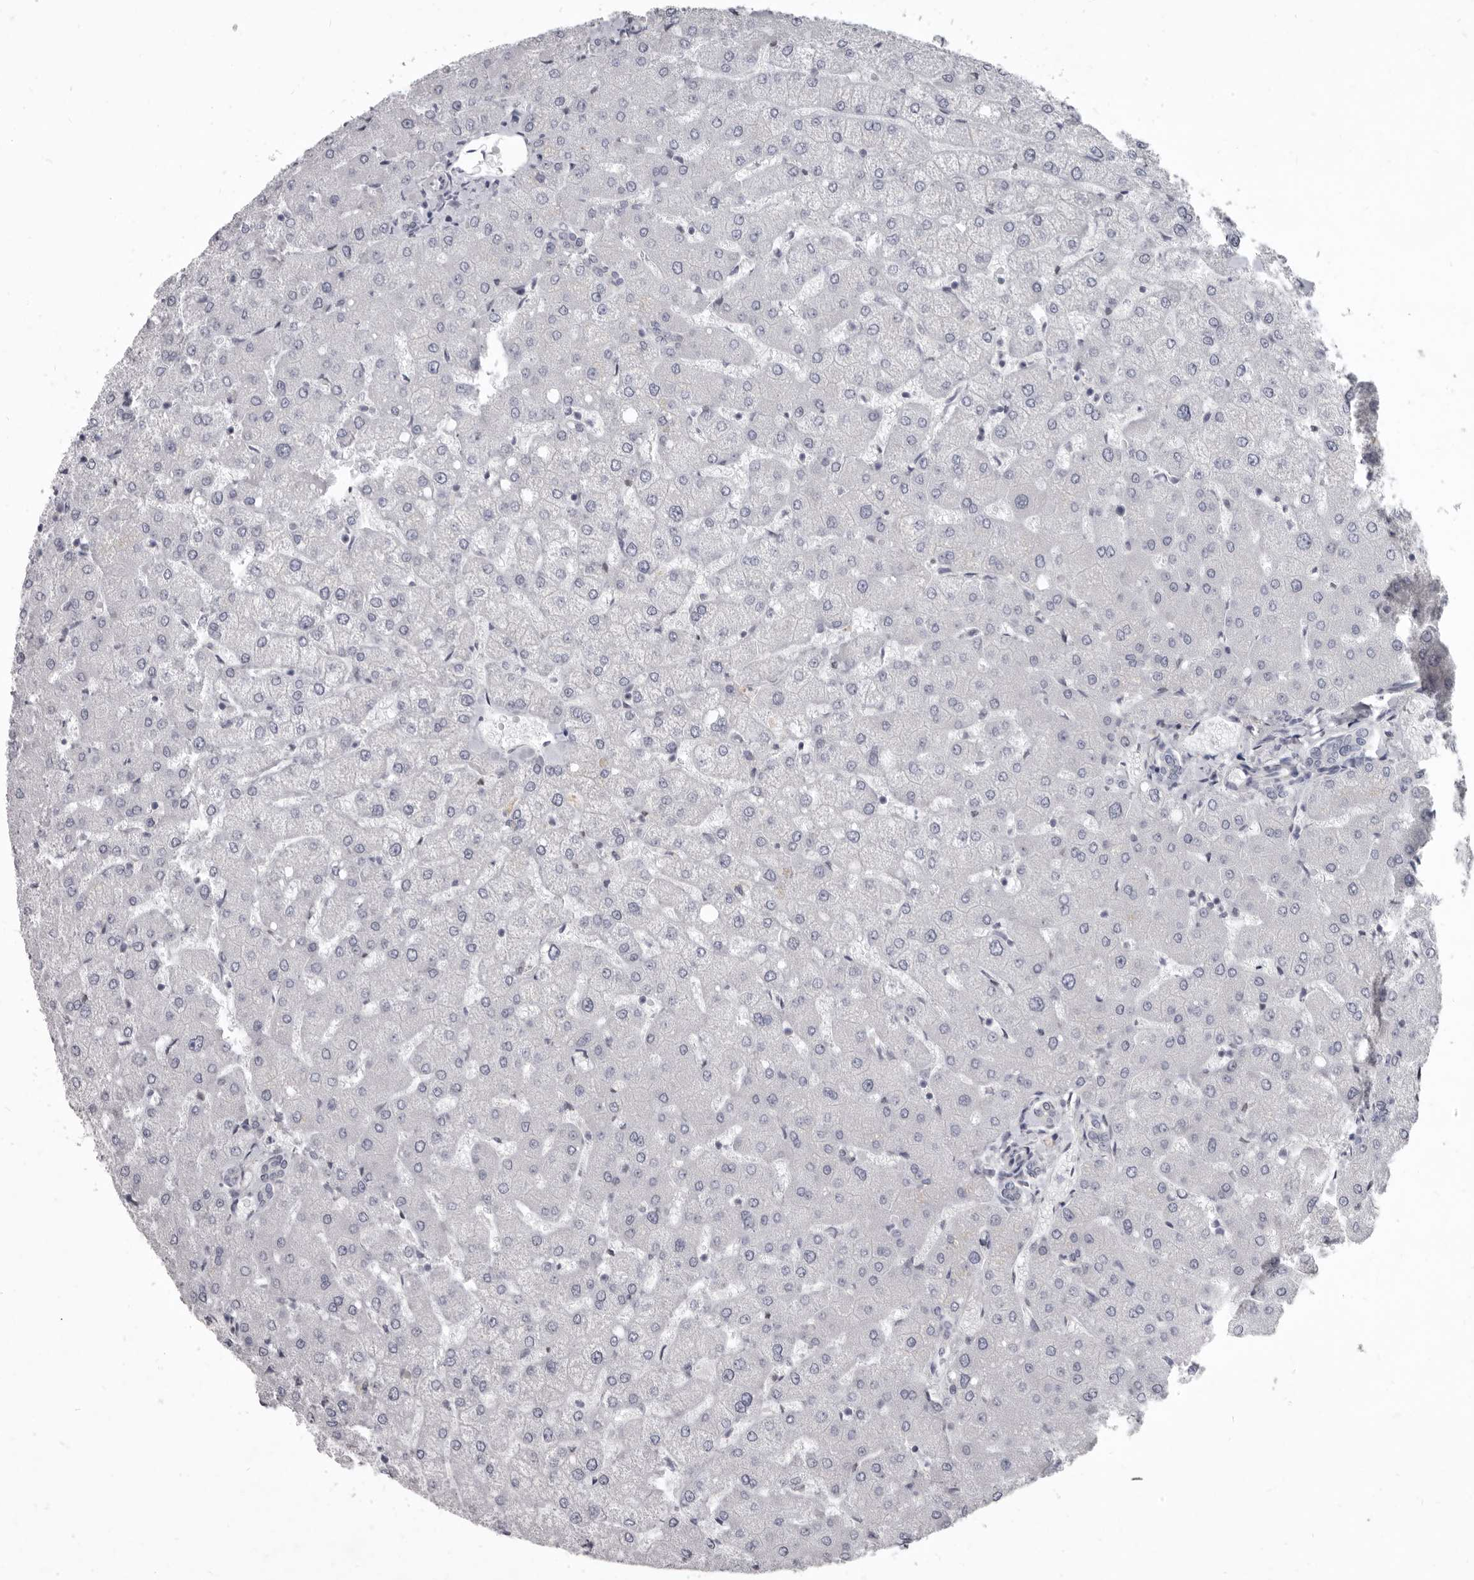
{"staining": {"intensity": "negative", "quantity": "none", "location": "none"}, "tissue": "liver", "cell_type": "Cholangiocytes", "image_type": "normal", "snomed": [{"axis": "morphology", "description": "Normal tissue, NOS"}, {"axis": "topography", "description": "Liver"}], "caption": "IHC photomicrograph of unremarkable human liver stained for a protein (brown), which demonstrates no staining in cholangiocytes.", "gene": "GSK3B", "patient": {"sex": "female", "age": 54}}